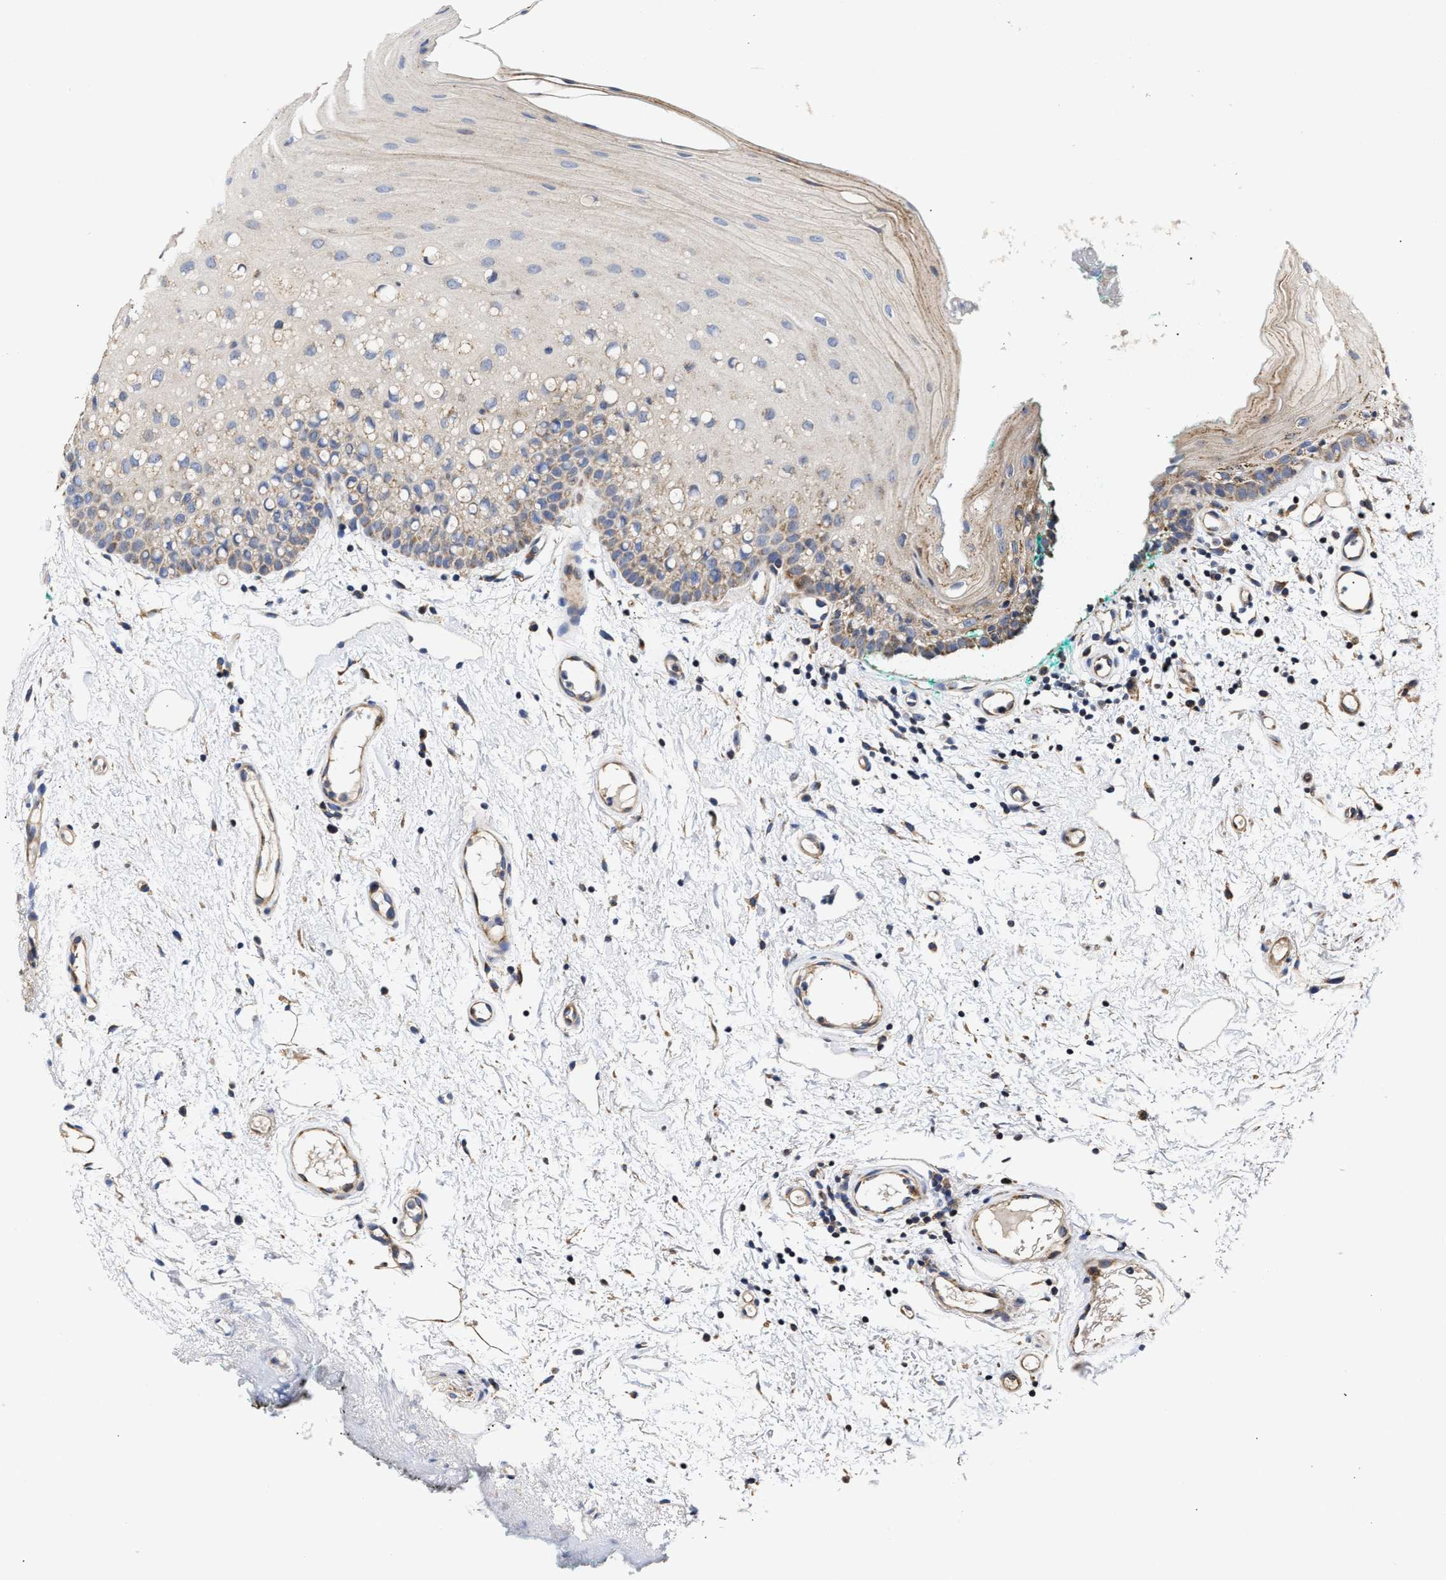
{"staining": {"intensity": "moderate", "quantity": "<25%", "location": "cytoplasmic/membranous"}, "tissue": "oral mucosa", "cell_type": "Squamous epithelial cells", "image_type": "normal", "snomed": [{"axis": "morphology", "description": "Normal tissue, NOS"}, {"axis": "morphology", "description": "Squamous cell carcinoma, NOS"}, {"axis": "topography", "description": "Oral tissue"}, {"axis": "topography", "description": "Salivary gland"}, {"axis": "topography", "description": "Head-Neck"}], "caption": "Squamous epithelial cells demonstrate low levels of moderate cytoplasmic/membranous expression in about <25% of cells in unremarkable oral mucosa. The staining is performed using DAB (3,3'-diaminobenzidine) brown chromogen to label protein expression. The nuclei are counter-stained blue using hematoxylin.", "gene": "MALSU1", "patient": {"sex": "female", "age": 62}}